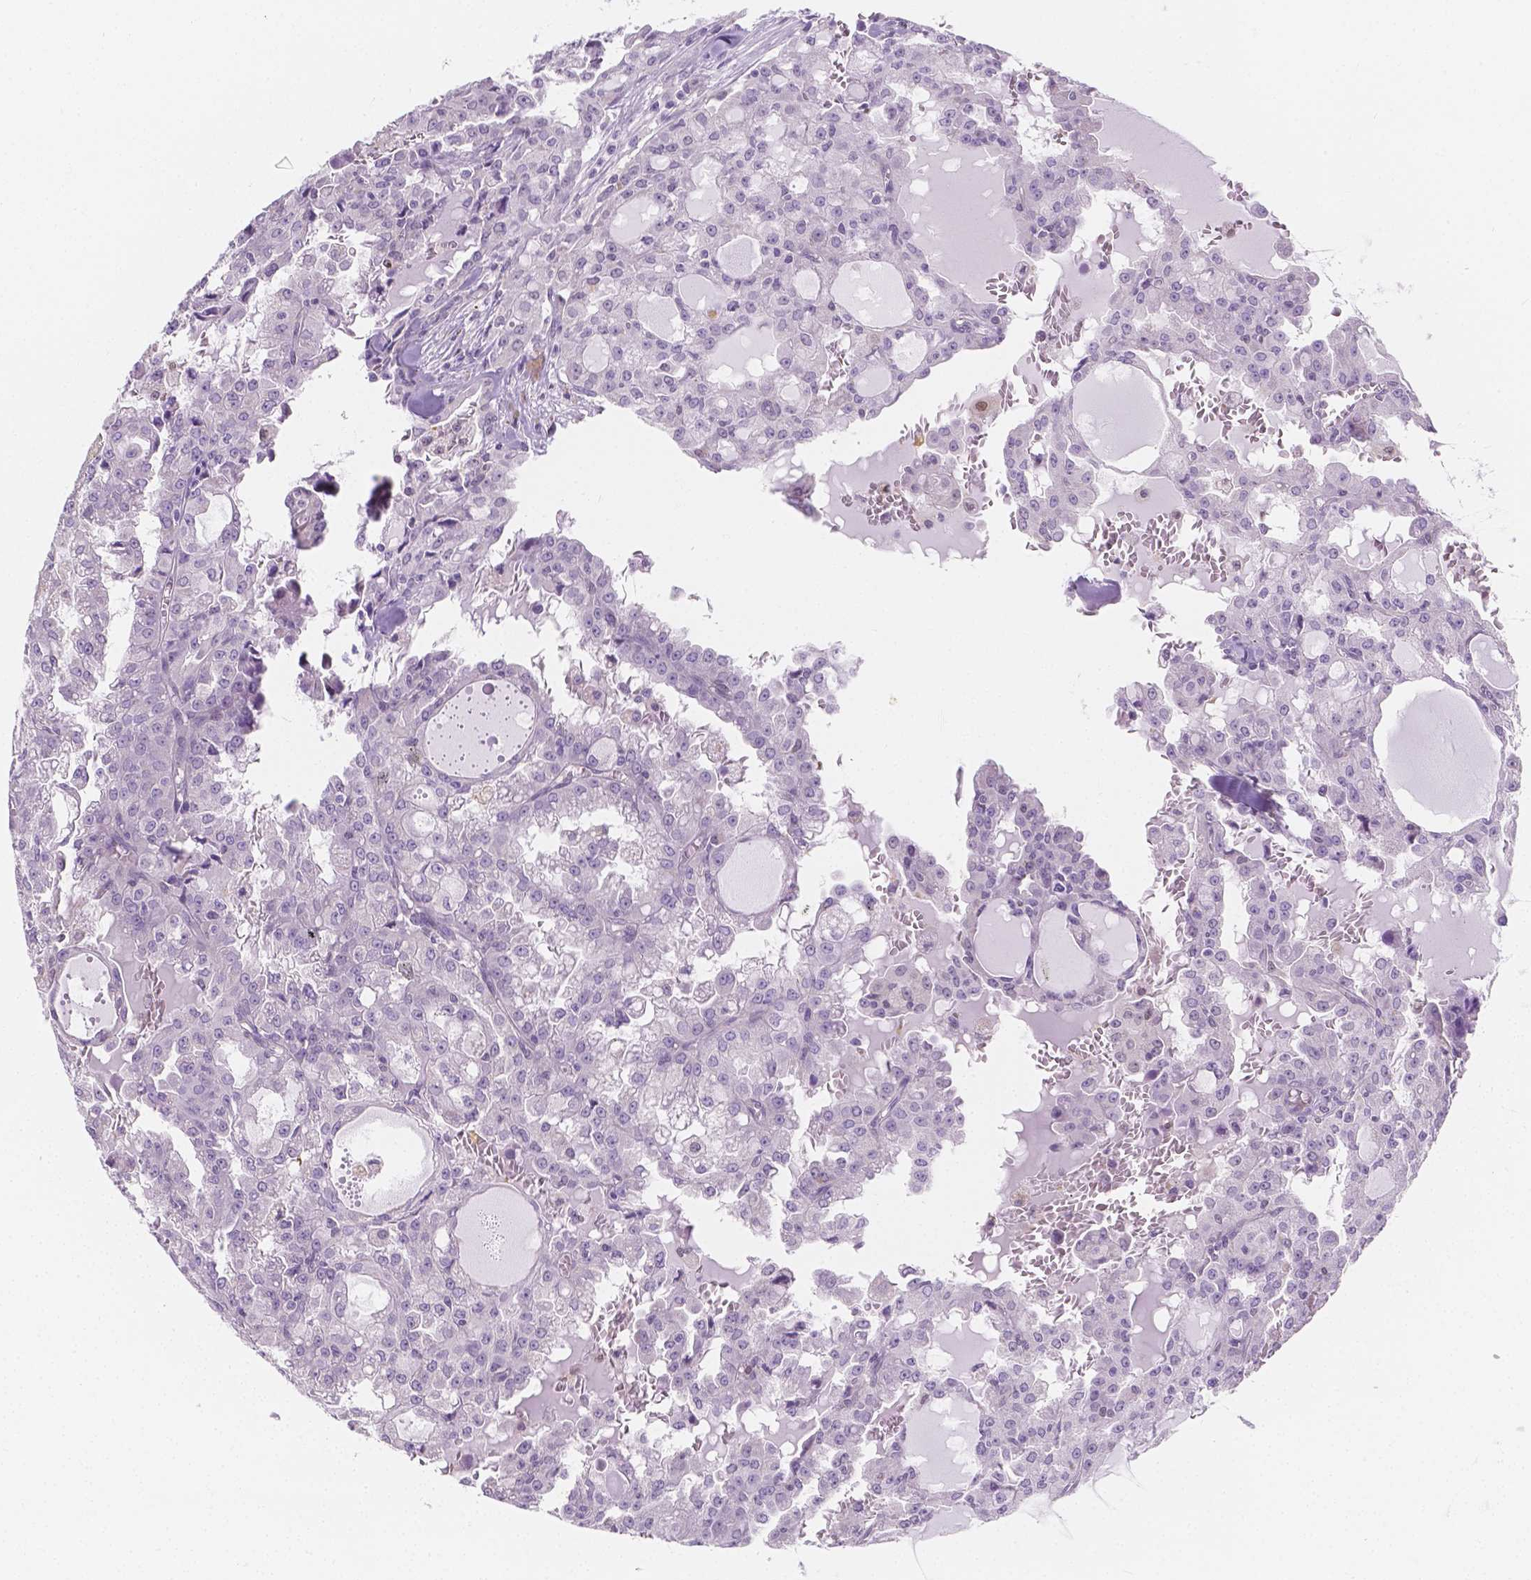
{"staining": {"intensity": "negative", "quantity": "none", "location": "none"}, "tissue": "head and neck cancer", "cell_type": "Tumor cells", "image_type": "cancer", "snomed": [{"axis": "morphology", "description": "Adenocarcinoma, NOS"}, {"axis": "topography", "description": "Head-Neck"}], "caption": "Head and neck cancer stained for a protein using immunohistochemistry exhibits no staining tumor cells.", "gene": "SGTB", "patient": {"sex": "male", "age": 64}}